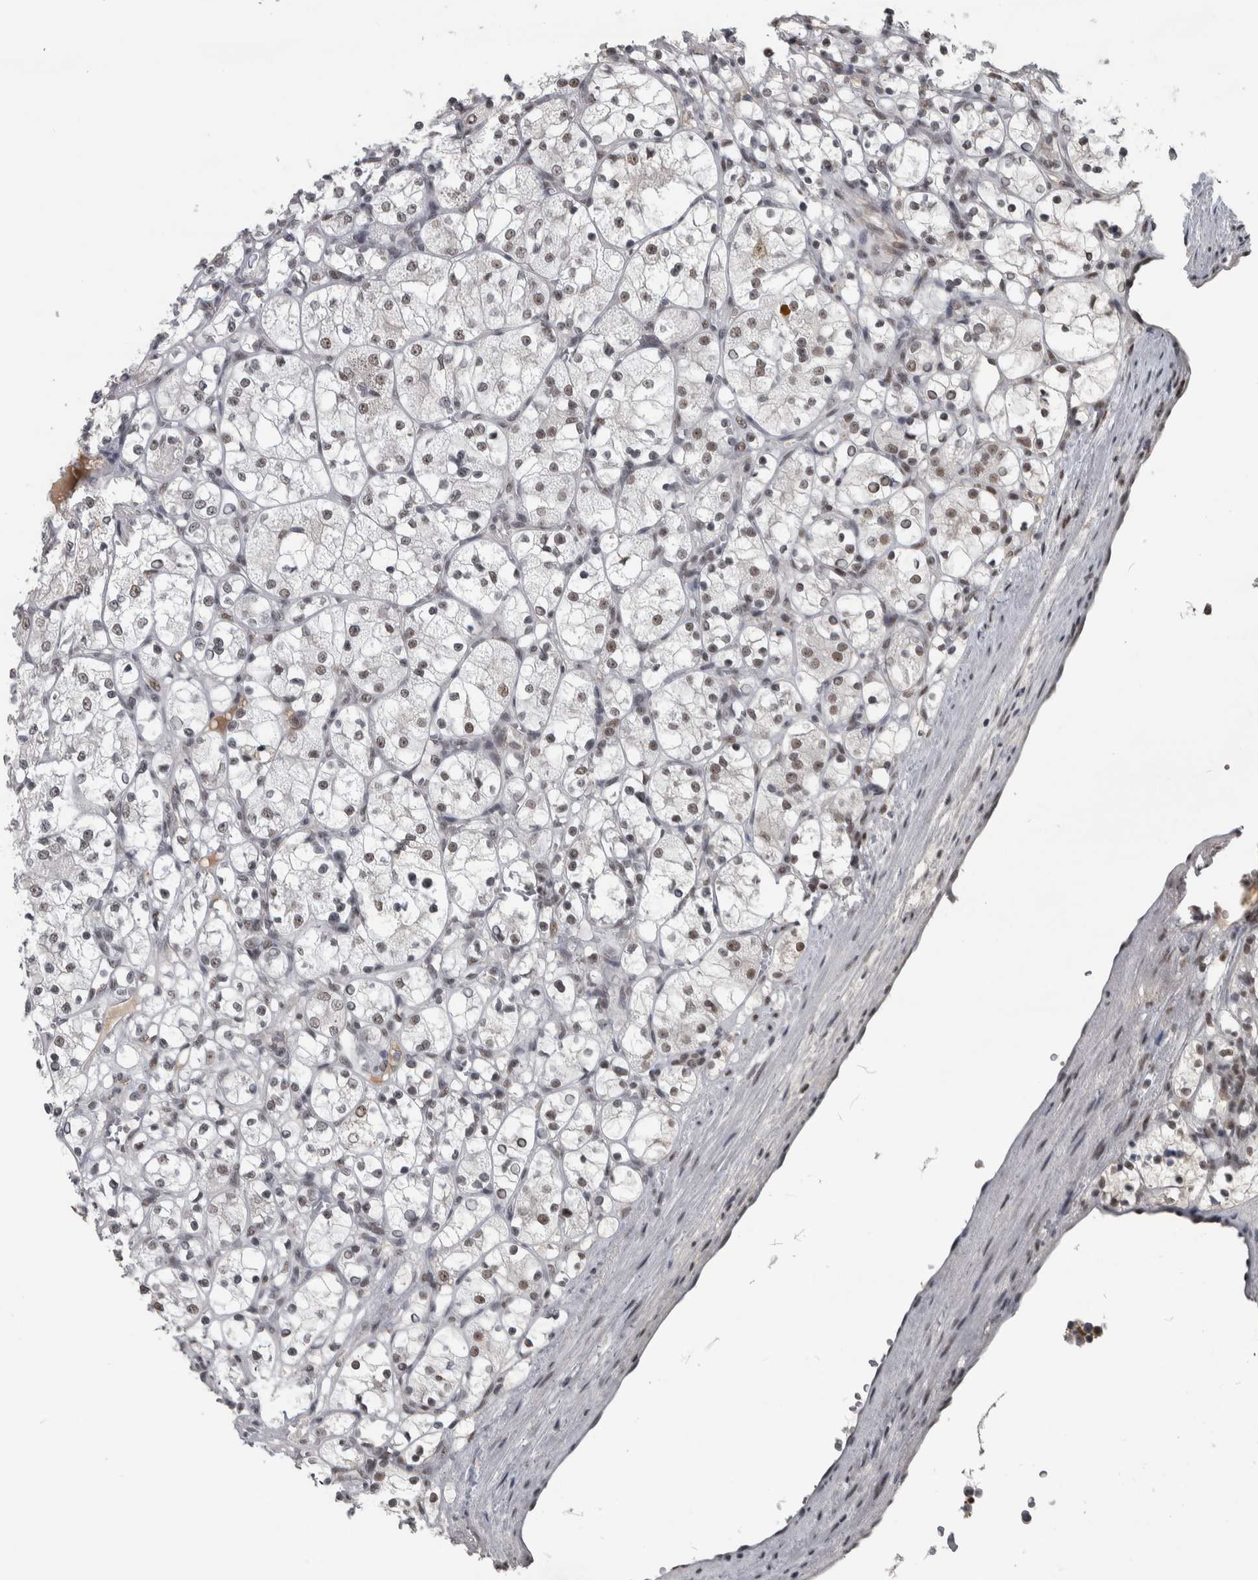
{"staining": {"intensity": "moderate", "quantity": ">75%", "location": "nuclear"}, "tissue": "renal cancer", "cell_type": "Tumor cells", "image_type": "cancer", "snomed": [{"axis": "morphology", "description": "Adenocarcinoma, NOS"}, {"axis": "topography", "description": "Kidney"}], "caption": "IHC (DAB (3,3'-diaminobenzidine)) staining of renal cancer (adenocarcinoma) demonstrates moderate nuclear protein expression in about >75% of tumor cells.", "gene": "DDX42", "patient": {"sex": "female", "age": 69}}